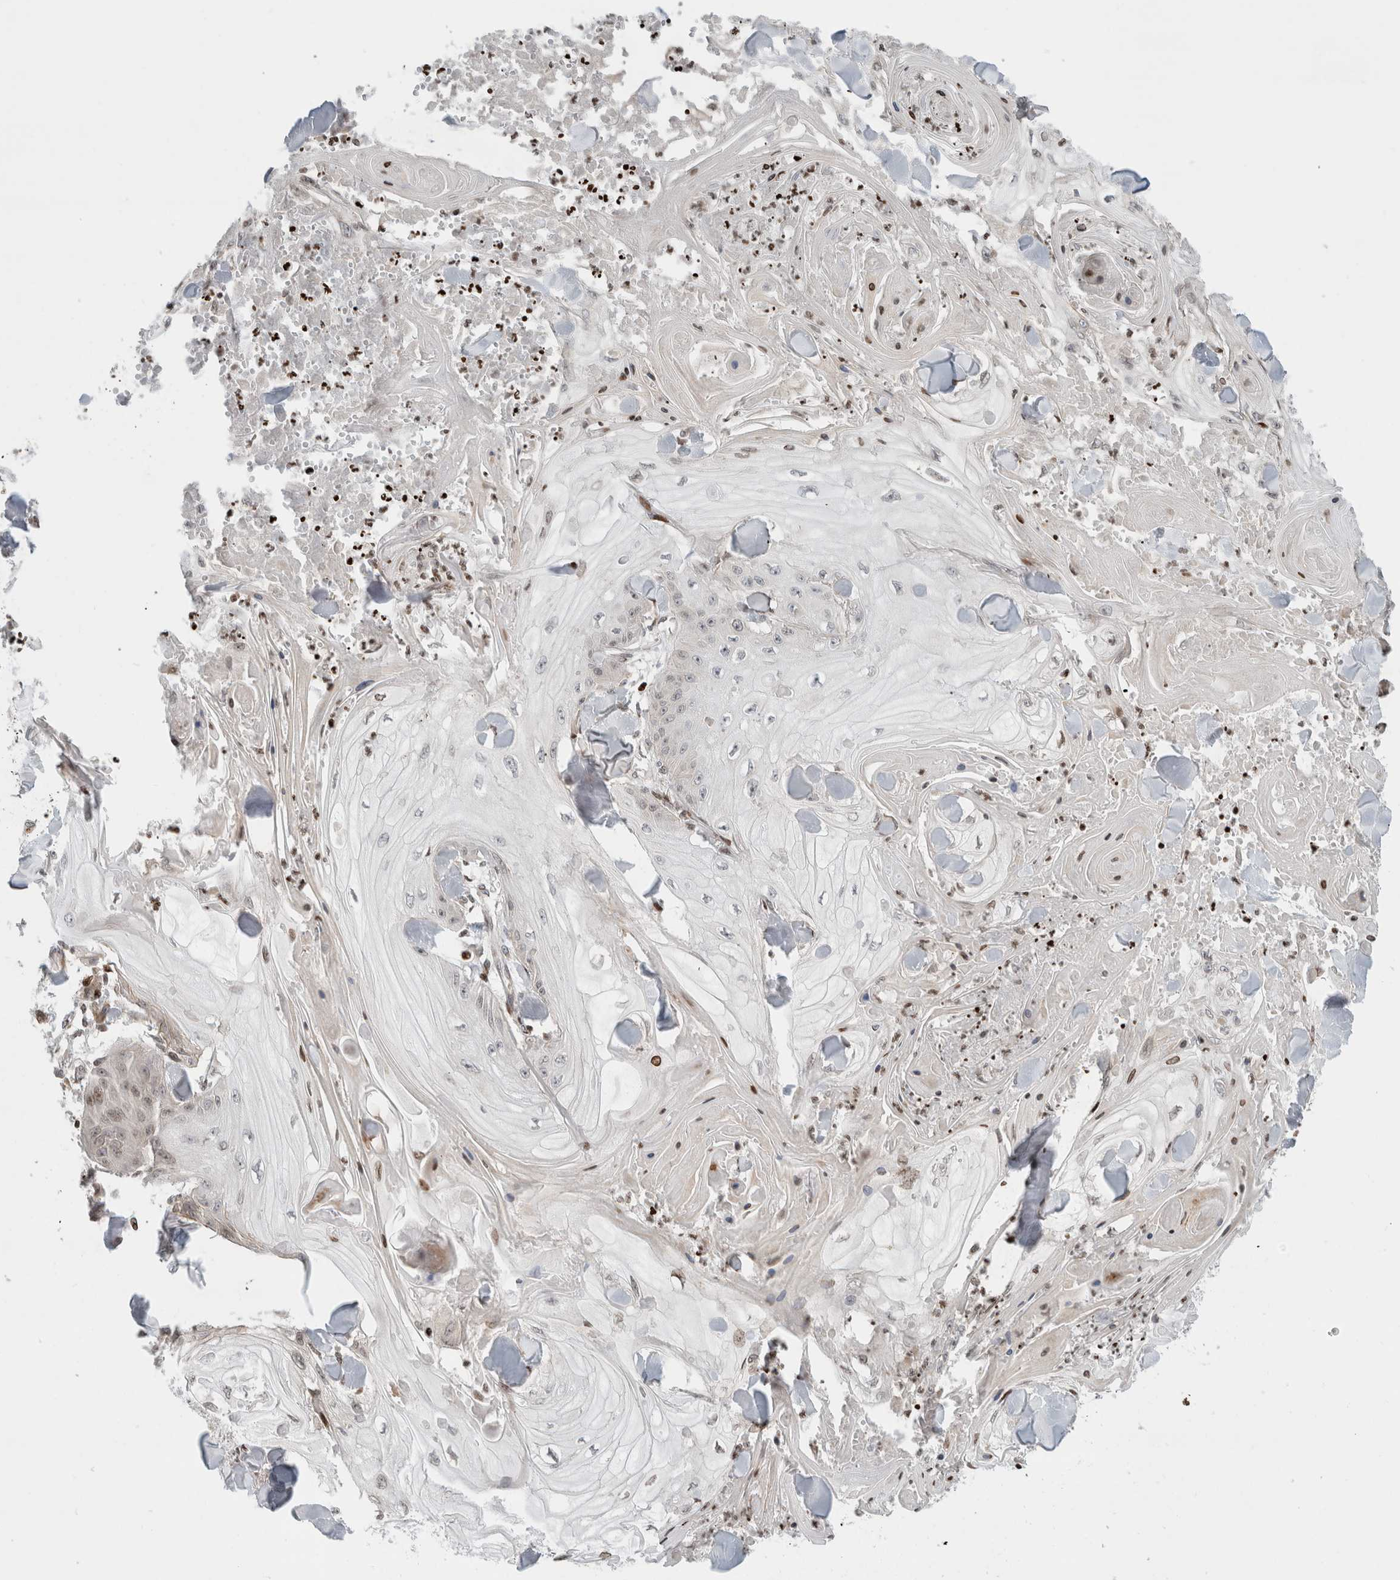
{"staining": {"intensity": "negative", "quantity": "none", "location": "none"}, "tissue": "skin cancer", "cell_type": "Tumor cells", "image_type": "cancer", "snomed": [{"axis": "morphology", "description": "Squamous cell carcinoma, NOS"}, {"axis": "topography", "description": "Skin"}], "caption": "The IHC histopathology image has no significant expression in tumor cells of squamous cell carcinoma (skin) tissue. (DAB immunohistochemistry (IHC), high magnification).", "gene": "GINS4", "patient": {"sex": "male", "age": 74}}